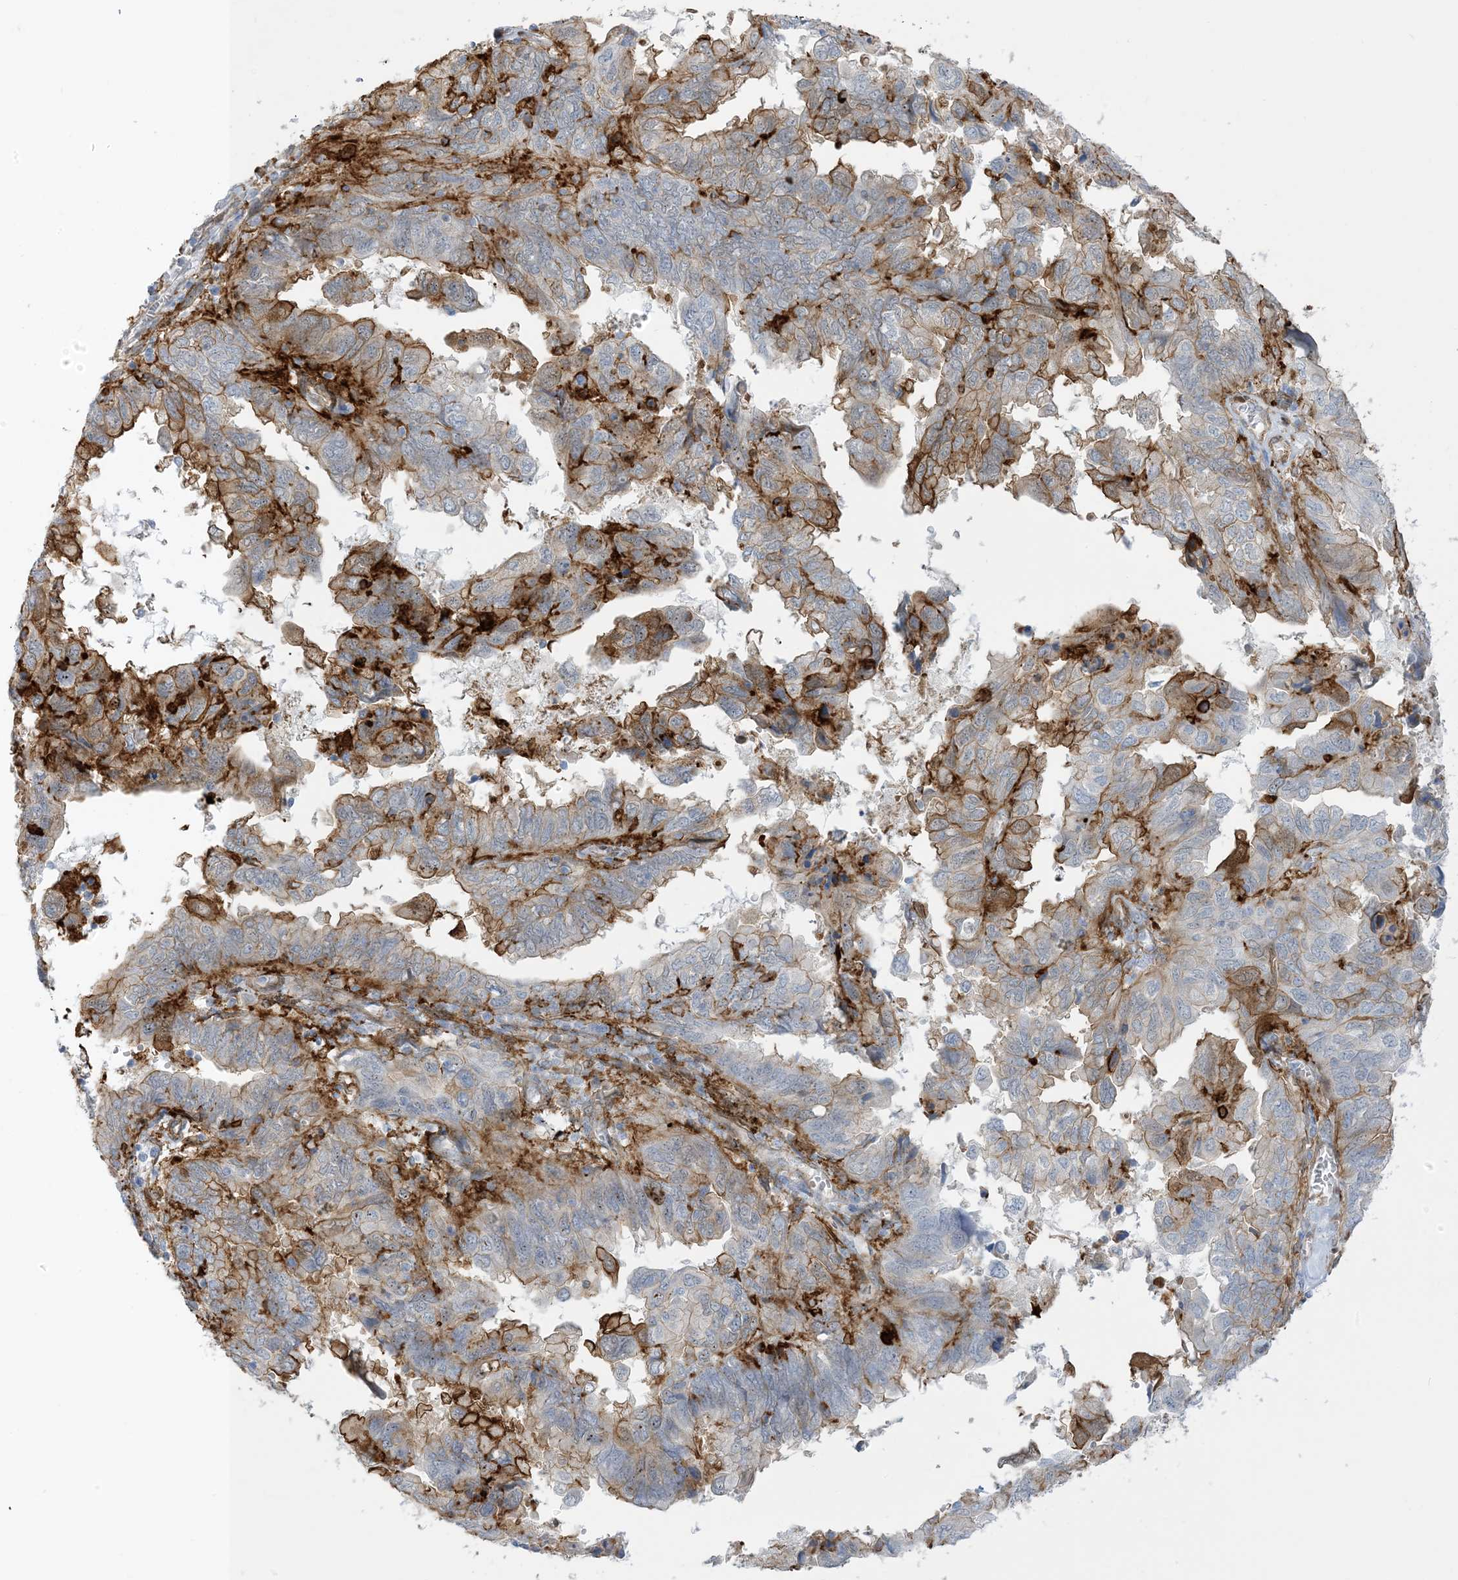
{"staining": {"intensity": "moderate", "quantity": "<25%", "location": "cytoplasmic/membranous"}, "tissue": "endometrial cancer", "cell_type": "Tumor cells", "image_type": "cancer", "snomed": [{"axis": "morphology", "description": "Adenocarcinoma, NOS"}, {"axis": "topography", "description": "Uterus"}], "caption": "Immunohistochemistry of human adenocarcinoma (endometrial) demonstrates low levels of moderate cytoplasmic/membranous staining in approximately <25% of tumor cells.", "gene": "ICMT", "patient": {"sex": "female", "age": 77}}